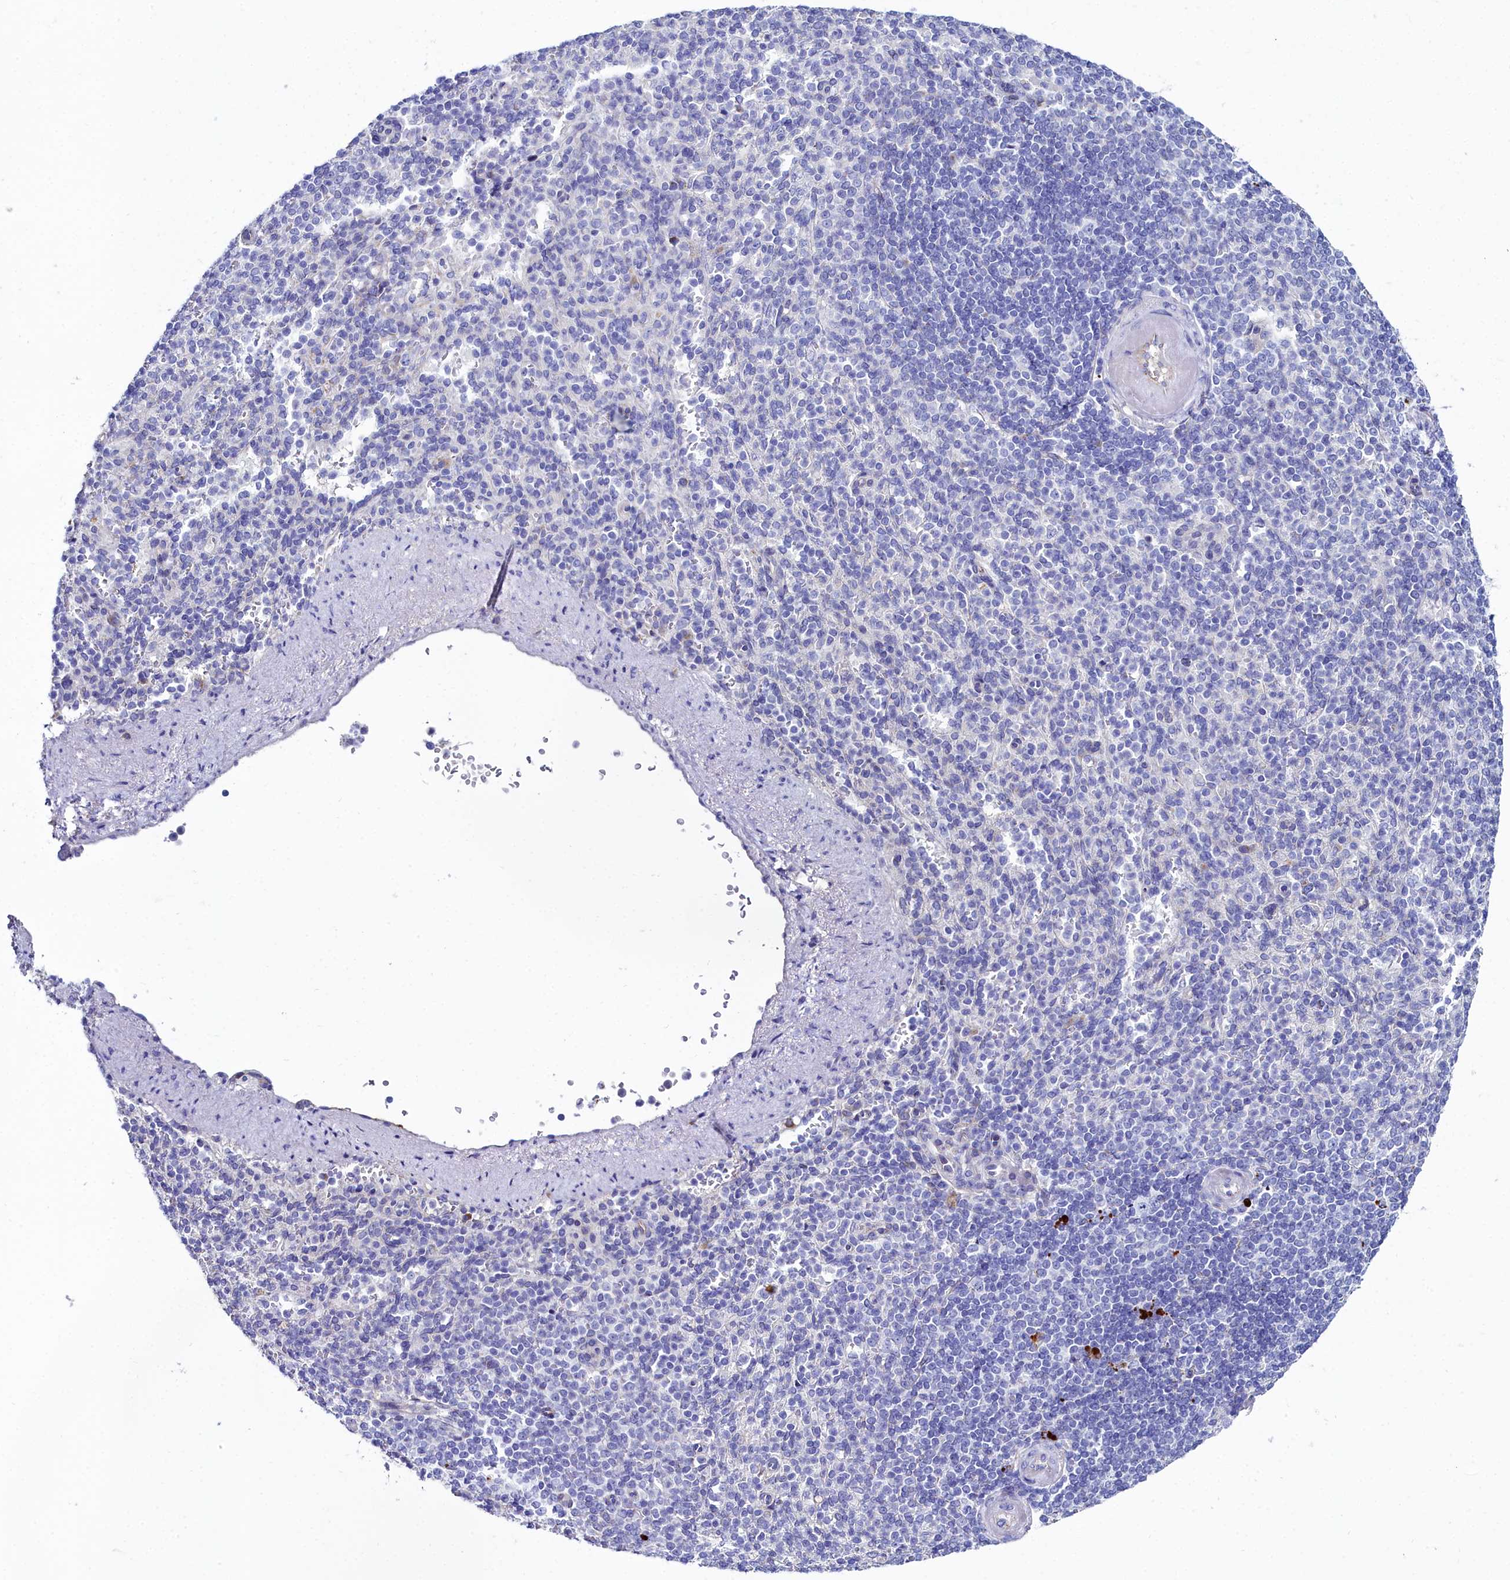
{"staining": {"intensity": "negative", "quantity": "none", "location": "none"}, "tissue": "spleen", "cell_type": "Cells in red pulp", "image_type": "normal", "snomed": [{"axis": "morphology", "description": "Normal tissue, NOS"}, {"axis": "topography", "description": "Spleen"}], "caption": "The IHC histopathology image has no significant staining in cells in red pulp of spleen.", "gene": "SLC49A3", "patient": {"sex": "female", "age": 74}}